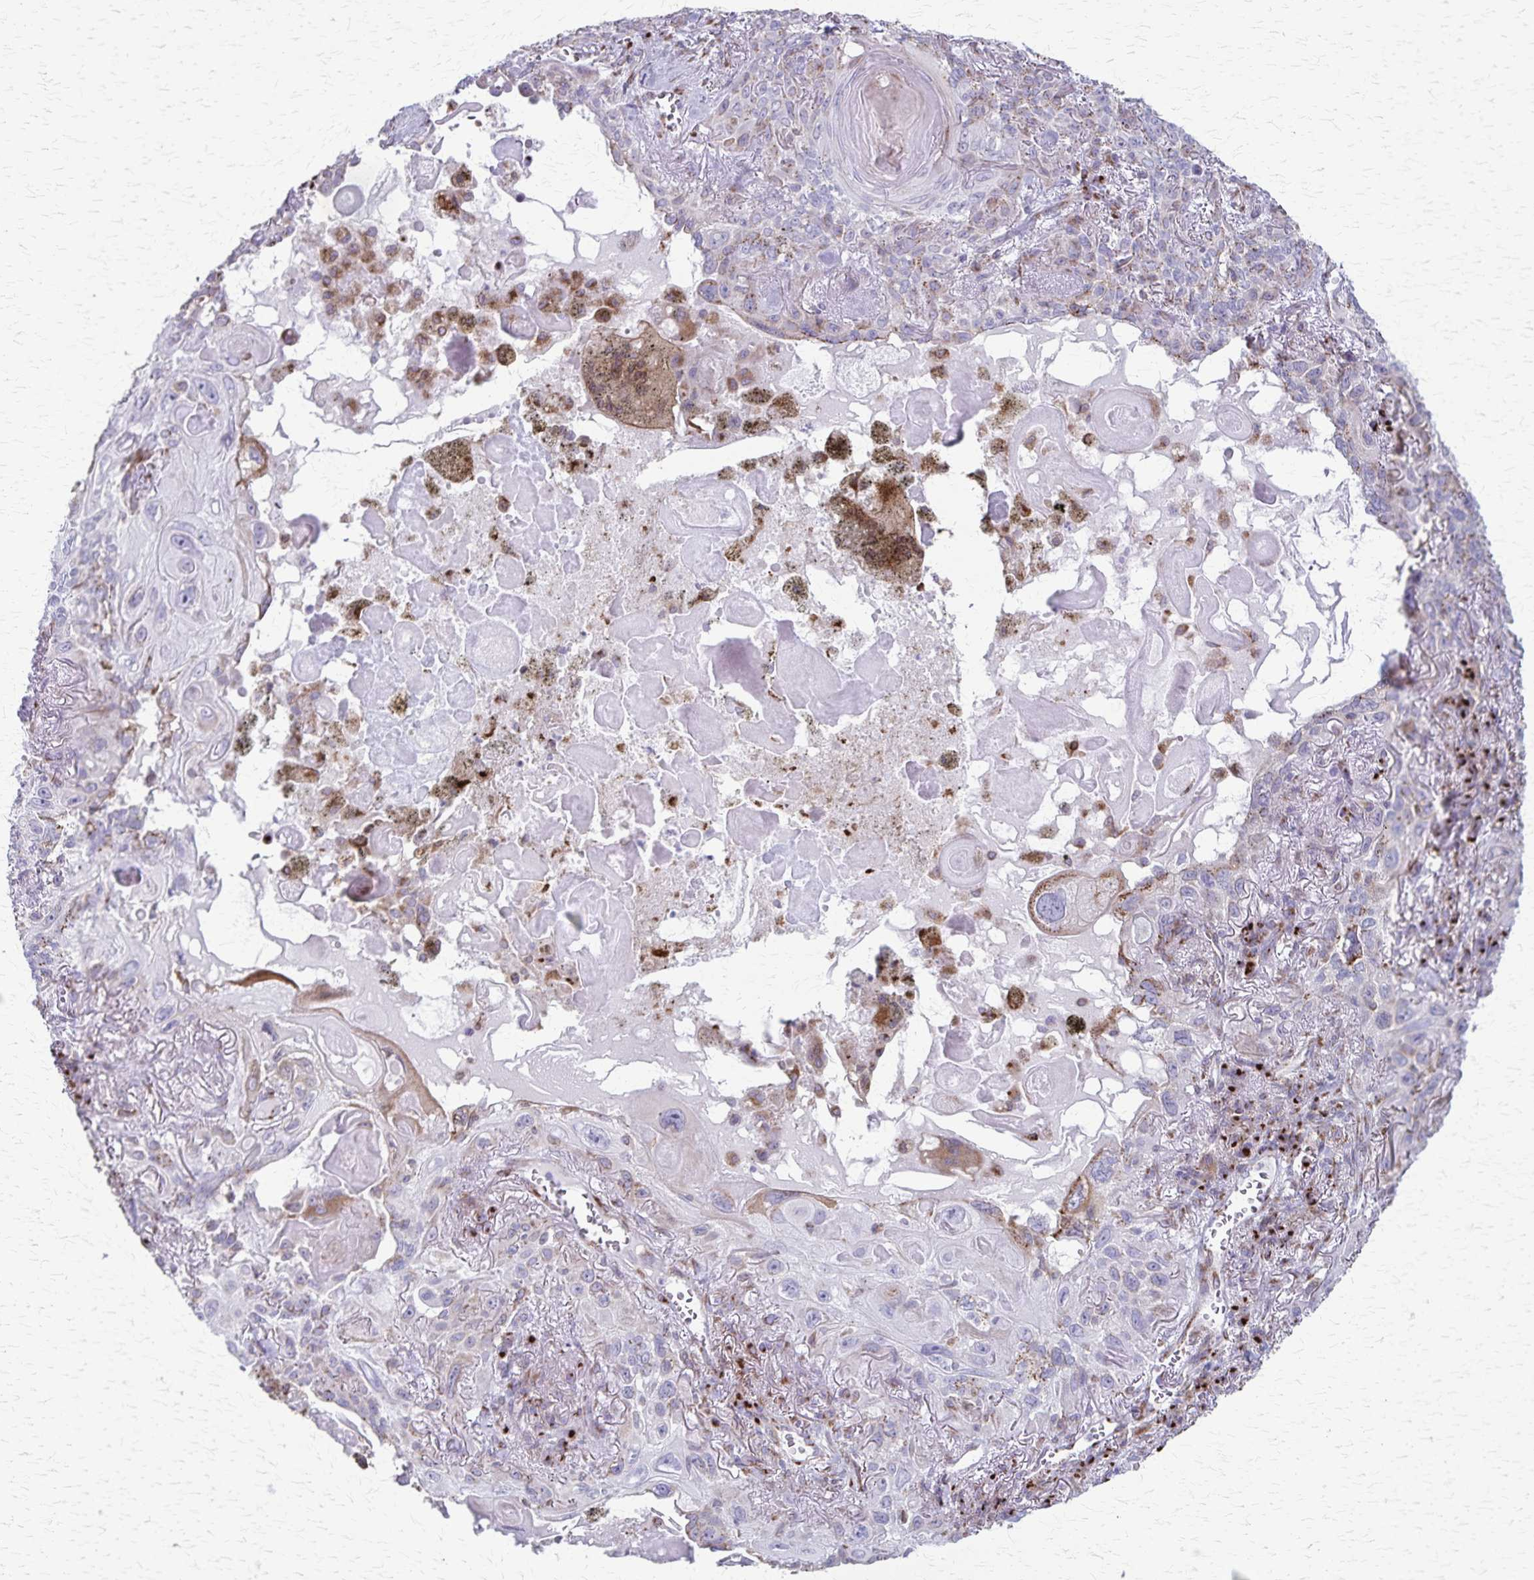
{"staining": {"intensity": "weak", "quantity": "<25%", "location": "cytoplasmic/membranous"}, "tissue": "lung cancer", "cell_type": "Tumor cells", "image_type": "cancer", "snomed": [{"axis": "morphology", "description": "Squamous cell carcinoma, NOS"}, {"axis": "topography", "description": "Lung"}], "caption": "This is a histopathology image of immunohistochemistry staining of lung cancer, which shows no staining in tumor cells.", "gene": "MCFD2", "patient": {"sex": "male", "age": 79}}